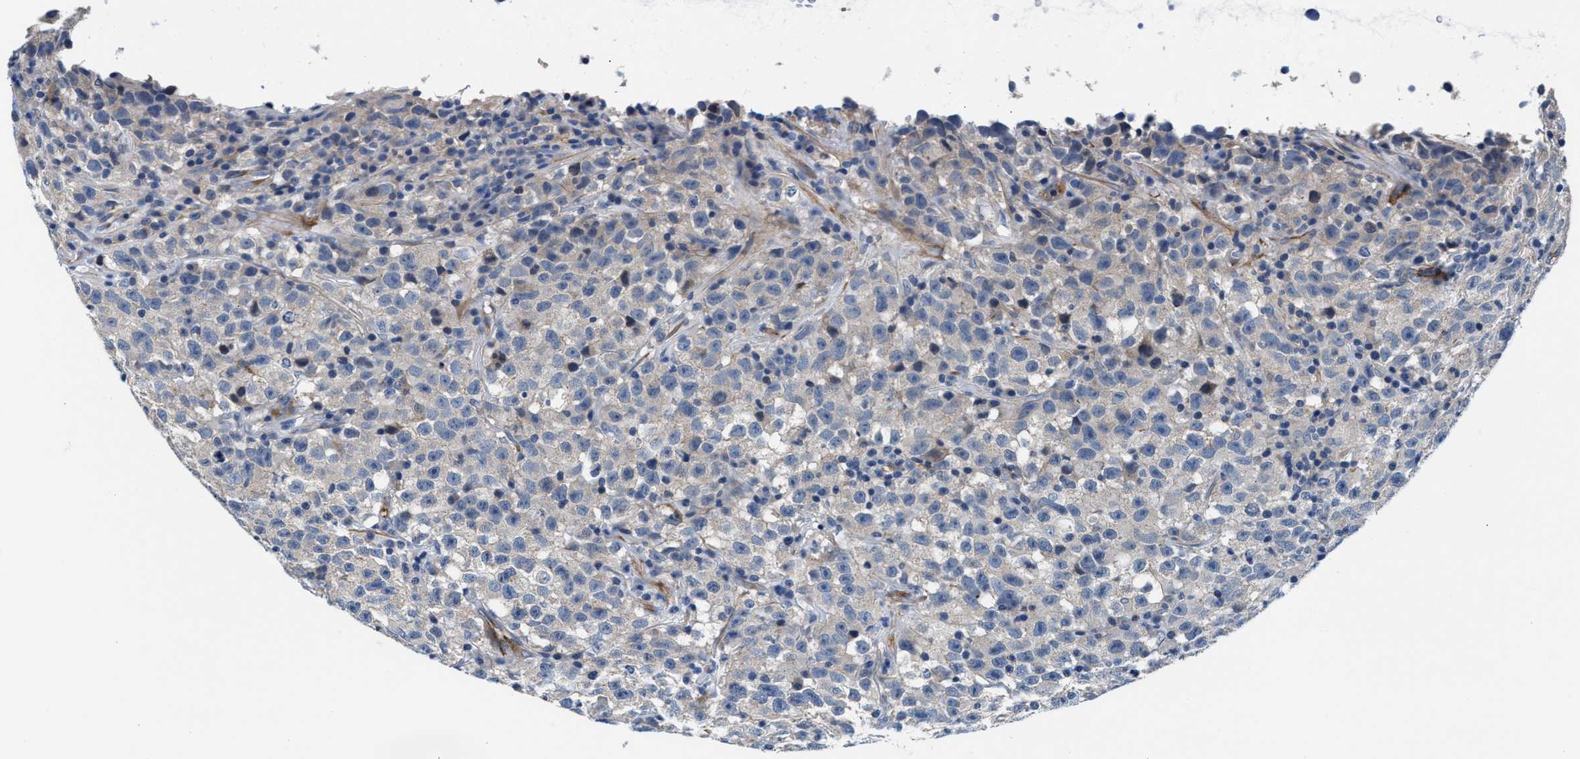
{"staining": {"intensity": "negative", "quantity": "none", "location": "none"}, "tissue": "testis cancer", "cell_type": "Tumor cells", "image_type": "cancer", "snomed": [{"axis": "morphology", "description": "Seminoma, NOS"}, {"axis": "topography", "description": "Testis"}], "caption": "High power microscopy image of an IHC photomicrograph of testis seminoma, revealing no significant positivity in tumor cells.", "gene": "PARG", "patient": {"sex": "male", "age": 22}}